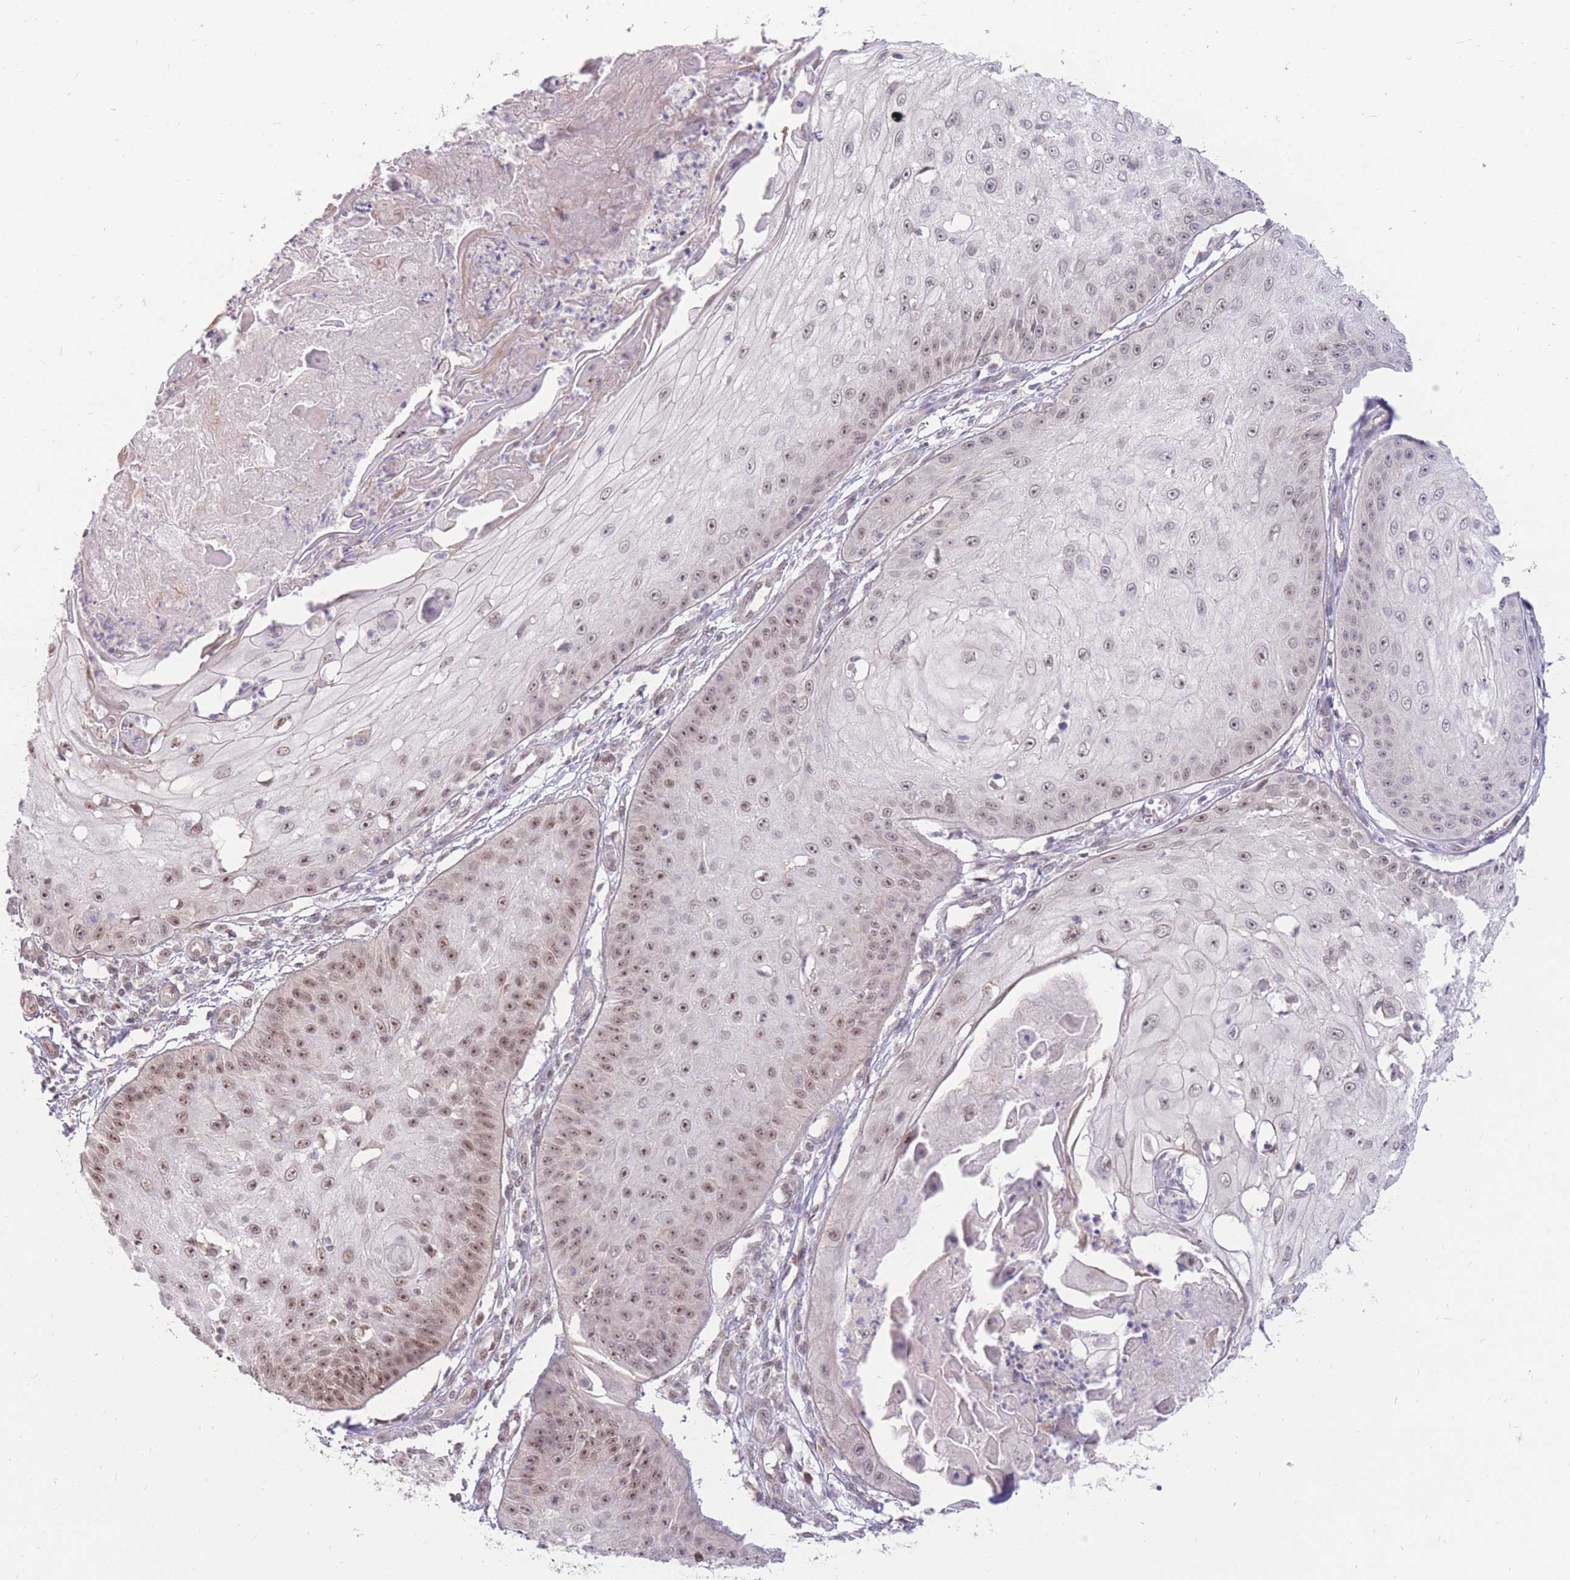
{"staining": {"intensity": "moderate", "quantity": ">75%", "location": "nuclear"}, "tissue": "skin cancer", "cell_type": "Tumor cells", "image_type": "cancer", "snomed": [{"axis": "morphology", "description": "Squamous cell carcinoma, NOS"}, {"axis": "topography", "description": "Skin"}], "caption": "Skin squamous cell carcinoma tissue exhibits moderate nuclear staining in approximately >75% of tumor cells", "gene": "ERICH6B", "patient": {"sex": "male", "age": 70}}